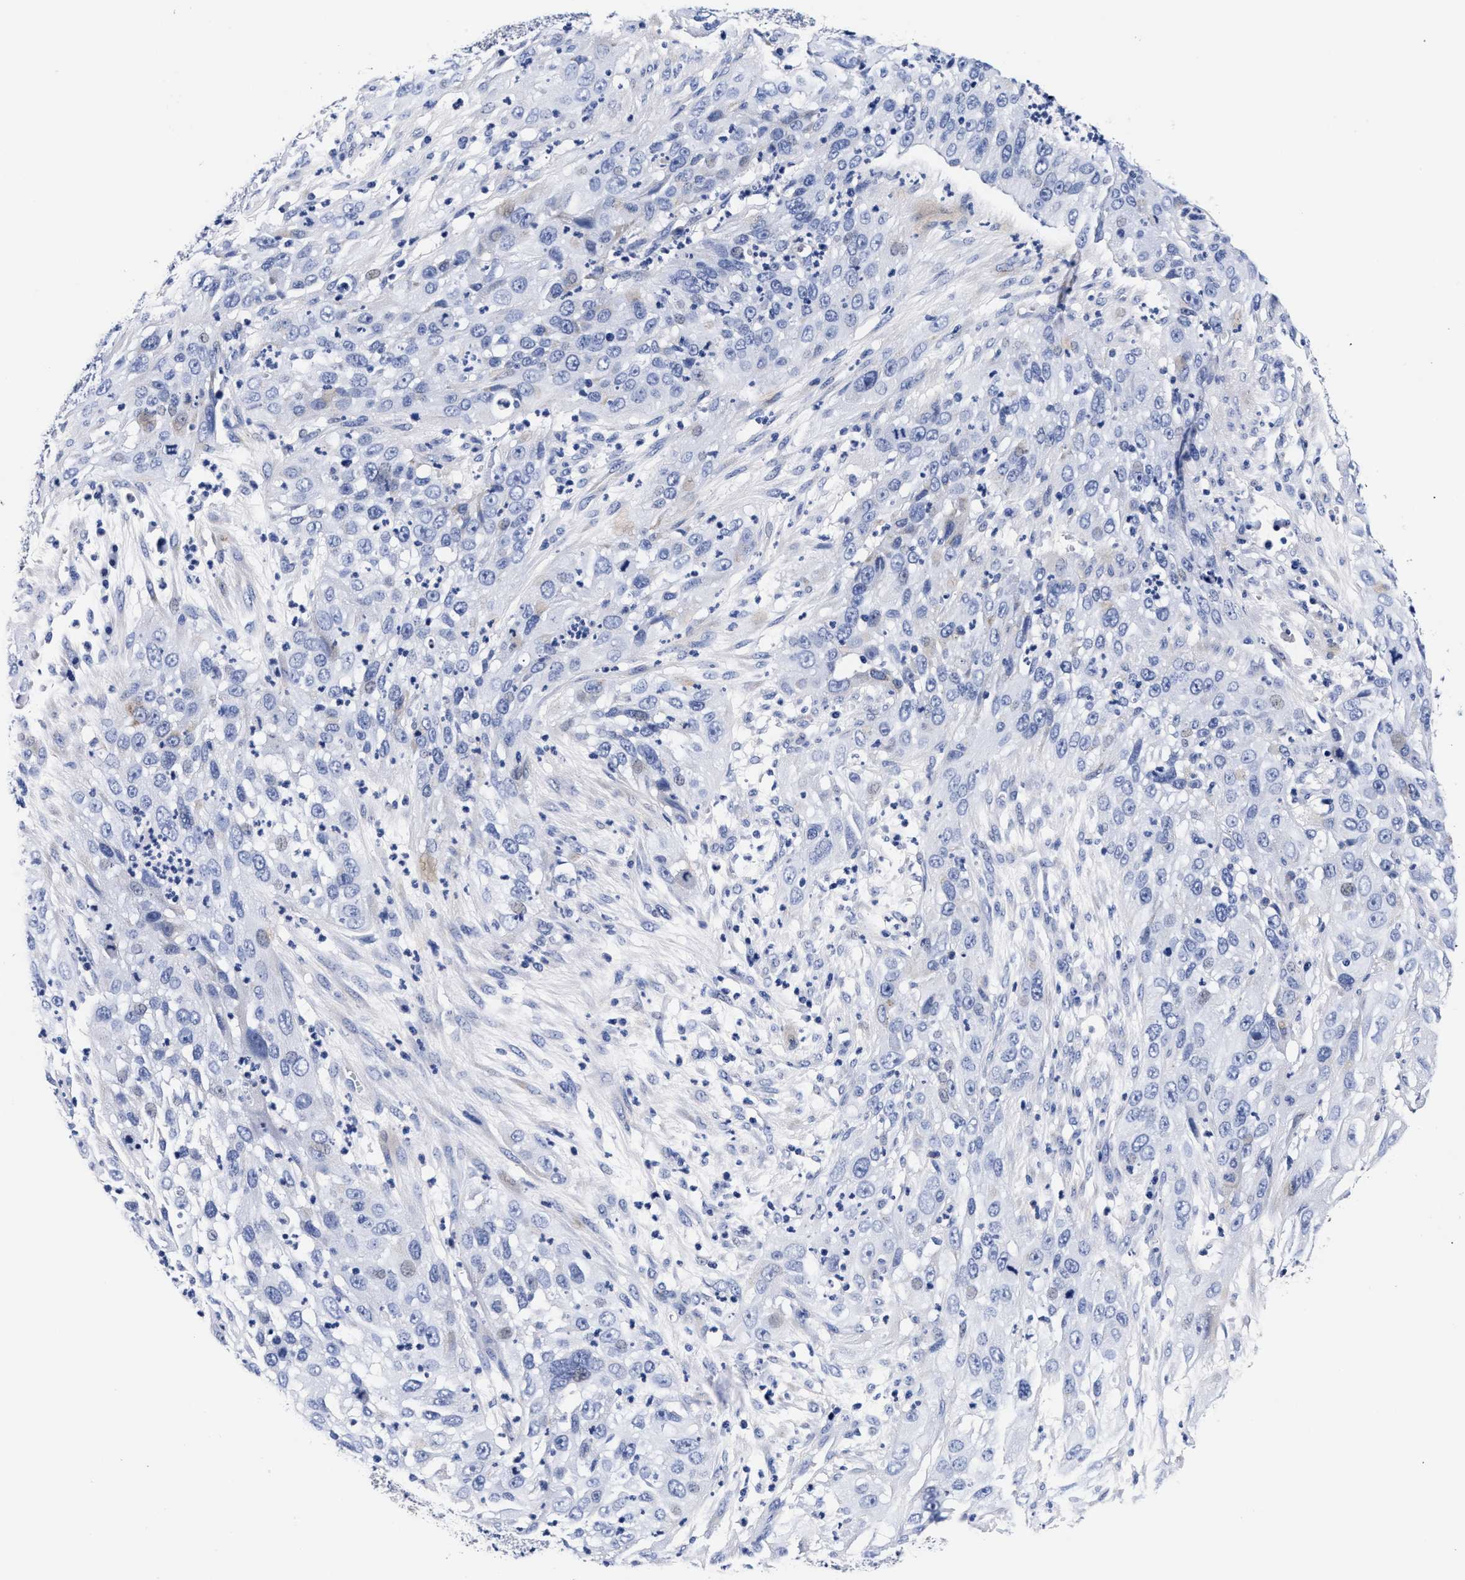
{"staining": {"intensity": "negative", "quantity": "none", "location": "none"}, "tissue": "cervical cancer", "cell_type": "Tumor cells", "image_type": "cancer", "snomed": [{"axis": "morphology", "description": "Squamous cell carcinoma, NOS"}, {"axis": "topography", "description": "Cervix"}], "caption": "Cervical cancer (squamous cell carcinoma) was stained to show a protein in brown. There is no significant staining in tumor cells. Brightfield microscopy of immunohistochemistry (IHC) stained with DAB (brown) and hematoxylin (blue), captured at high magnification.", "gene": "RAB3B", "patient": {"sex": "female", "age": 32}}